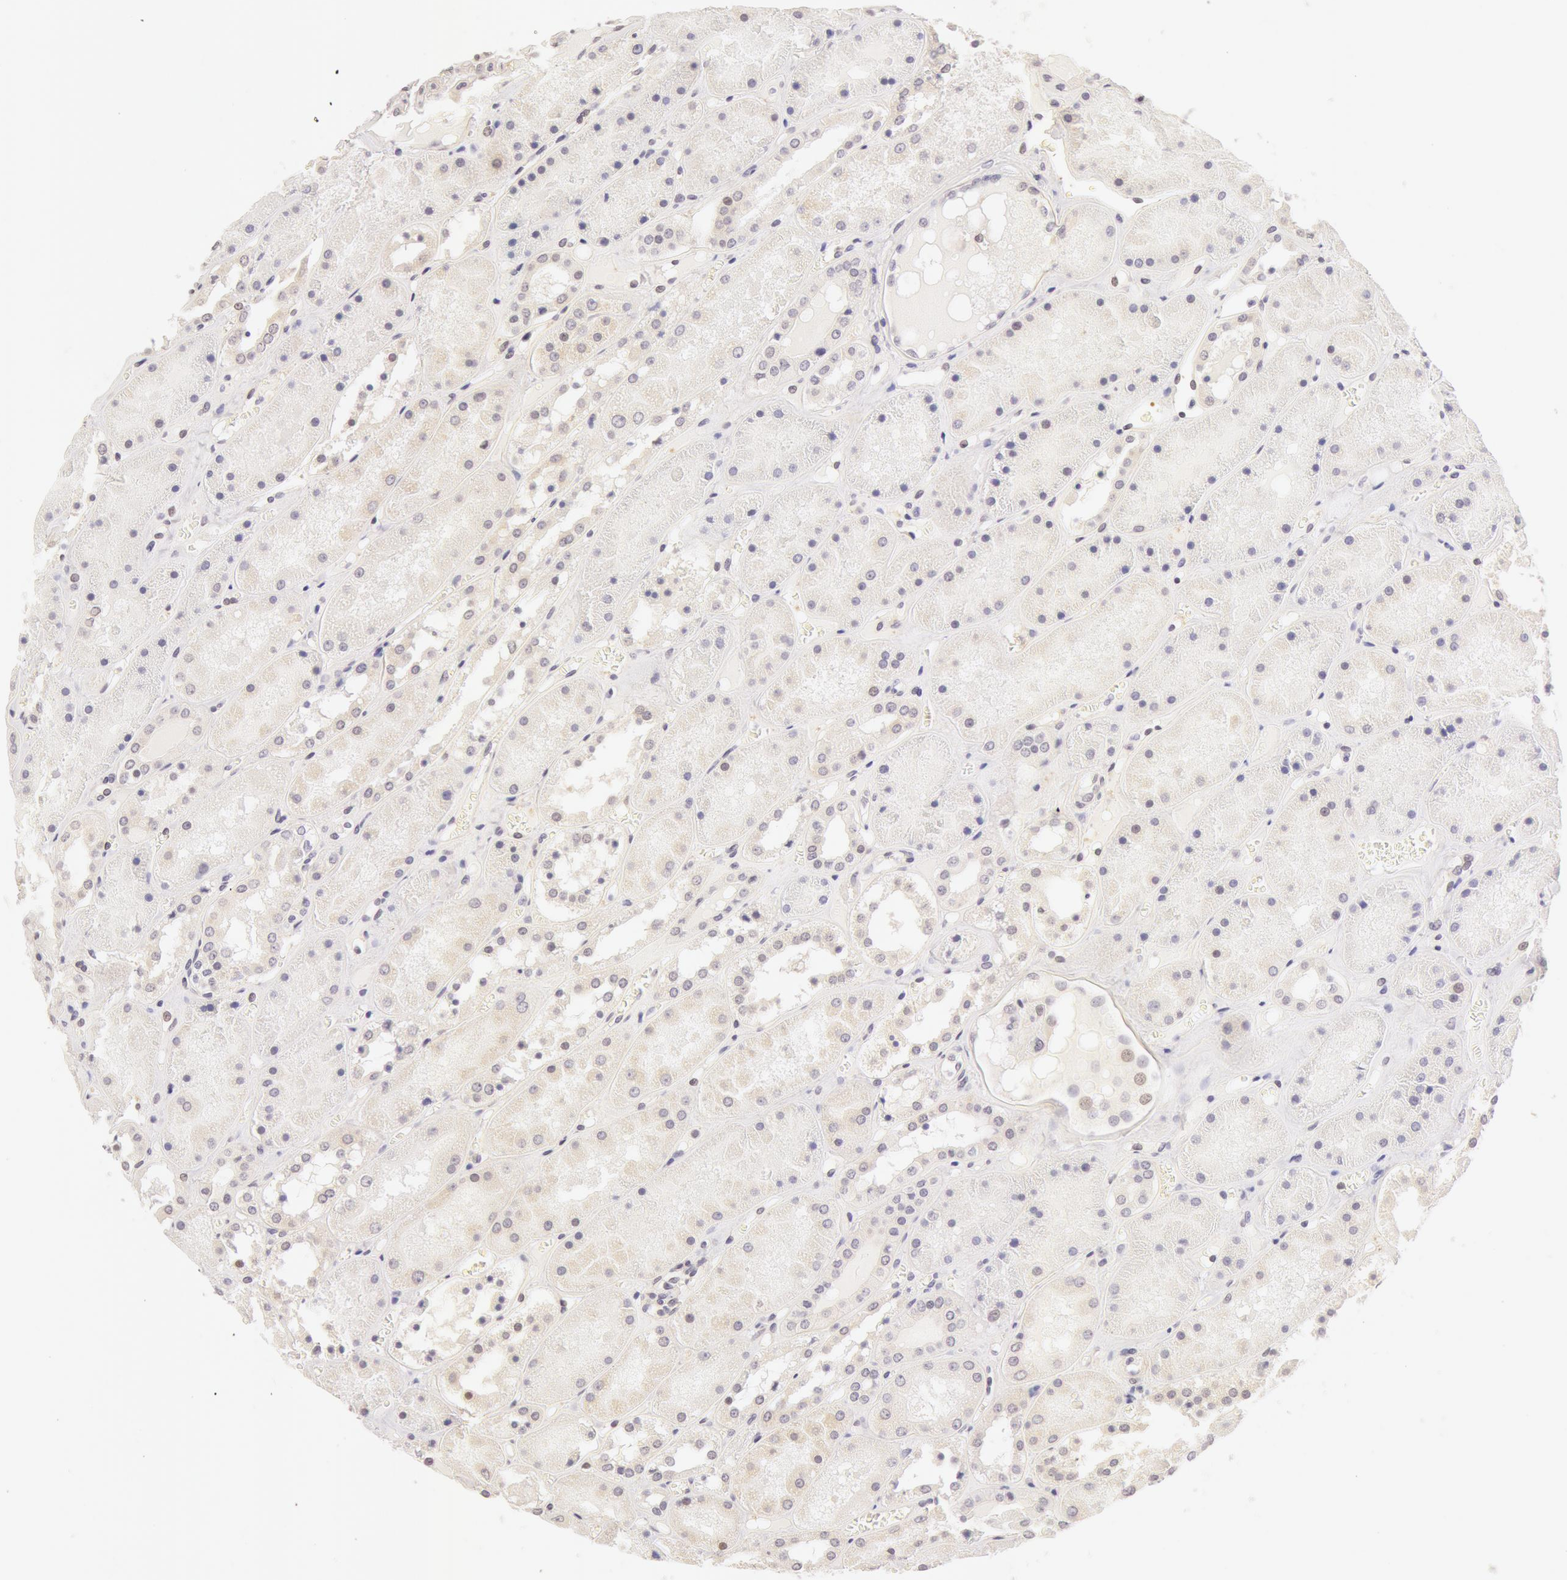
{"staining": {"intensity": "negative", "quantity": "none", "location": "none"}, "tissue": "kidney", "cell_type": "Cells in glomeruli", "image_type": "normal", "snomed": [{"axis": "morphology", "description": "Normal tissue, NOS"}, {"axis": "topography", "description": "Kidney"}], "caption": "A high-resolution micrograph shows IHC staining of benign kidney, which demonstrates no significant staining in cells in glomeruli.", "gene": "ZNF597", "patient": {"sex": "male", "age": 36}}